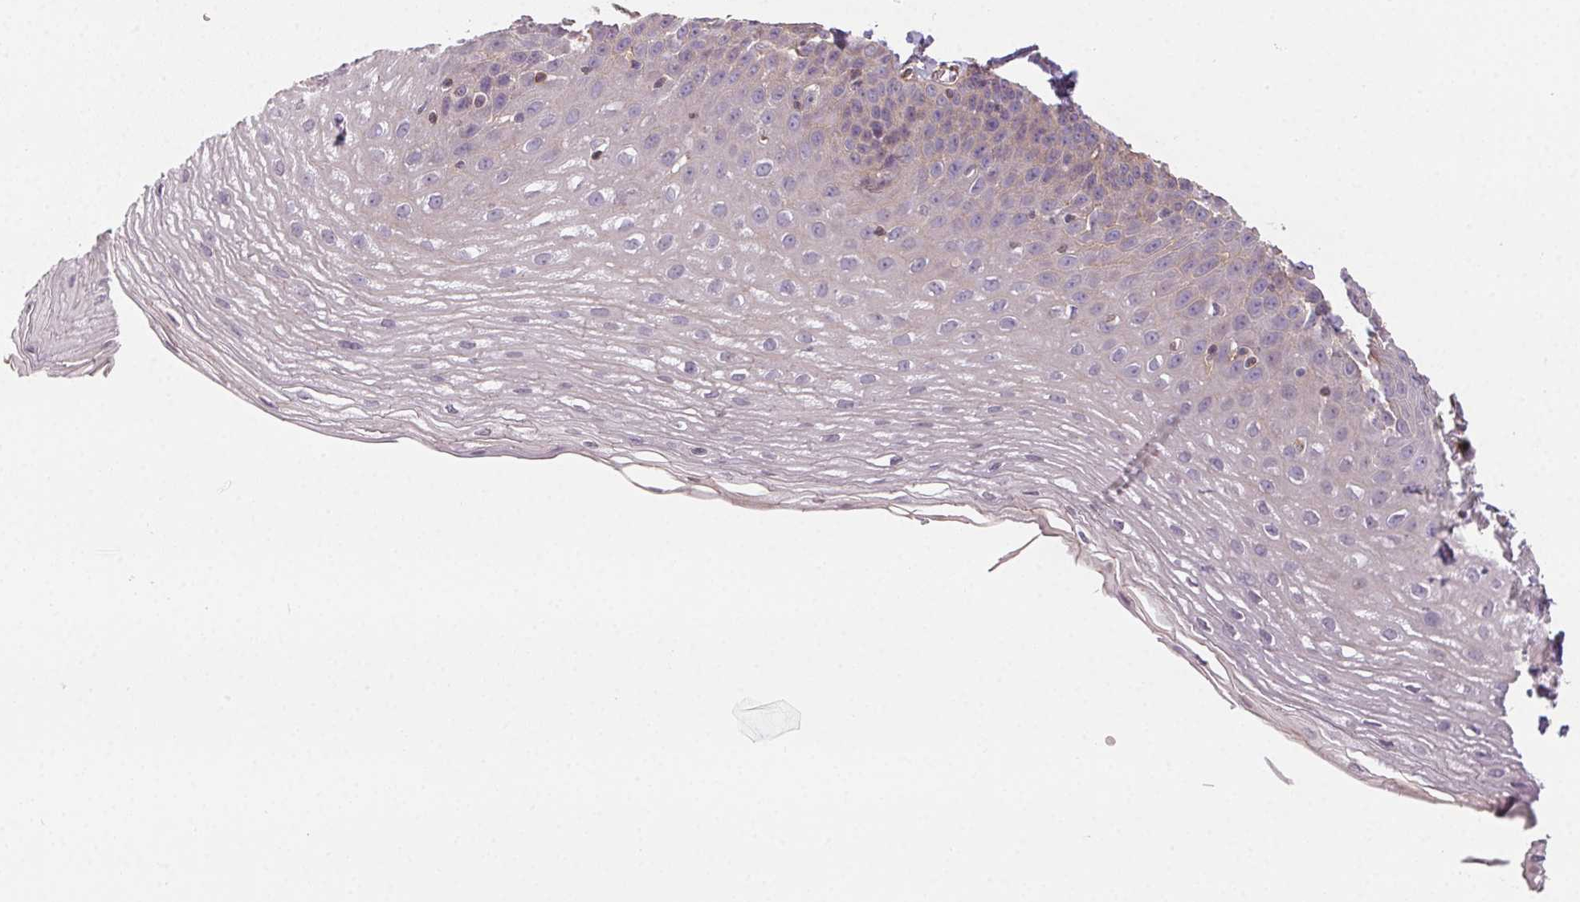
{"staining": {"intensity": "weak", "quantity": "<25%", "location": "cytoplasmic/membranous"}, "tissue": "esophagus", "cell_type": "Squamous epithelial cells", "image_type": "normal", "snomed": [{"axis": "morphology", "description": "Normal tissue, NOS"}, {"axis": "topography", "description": "Esophagus"}], "caption": "Image shows no protein expression in squamous epithelial cells of normal esophagus. (Brightfield microscopy of DAB immunohistochemistry (IHC) at high magnification).", "gene": "PLA2G4F", "patient": {"sex": "female", "age": 81}}